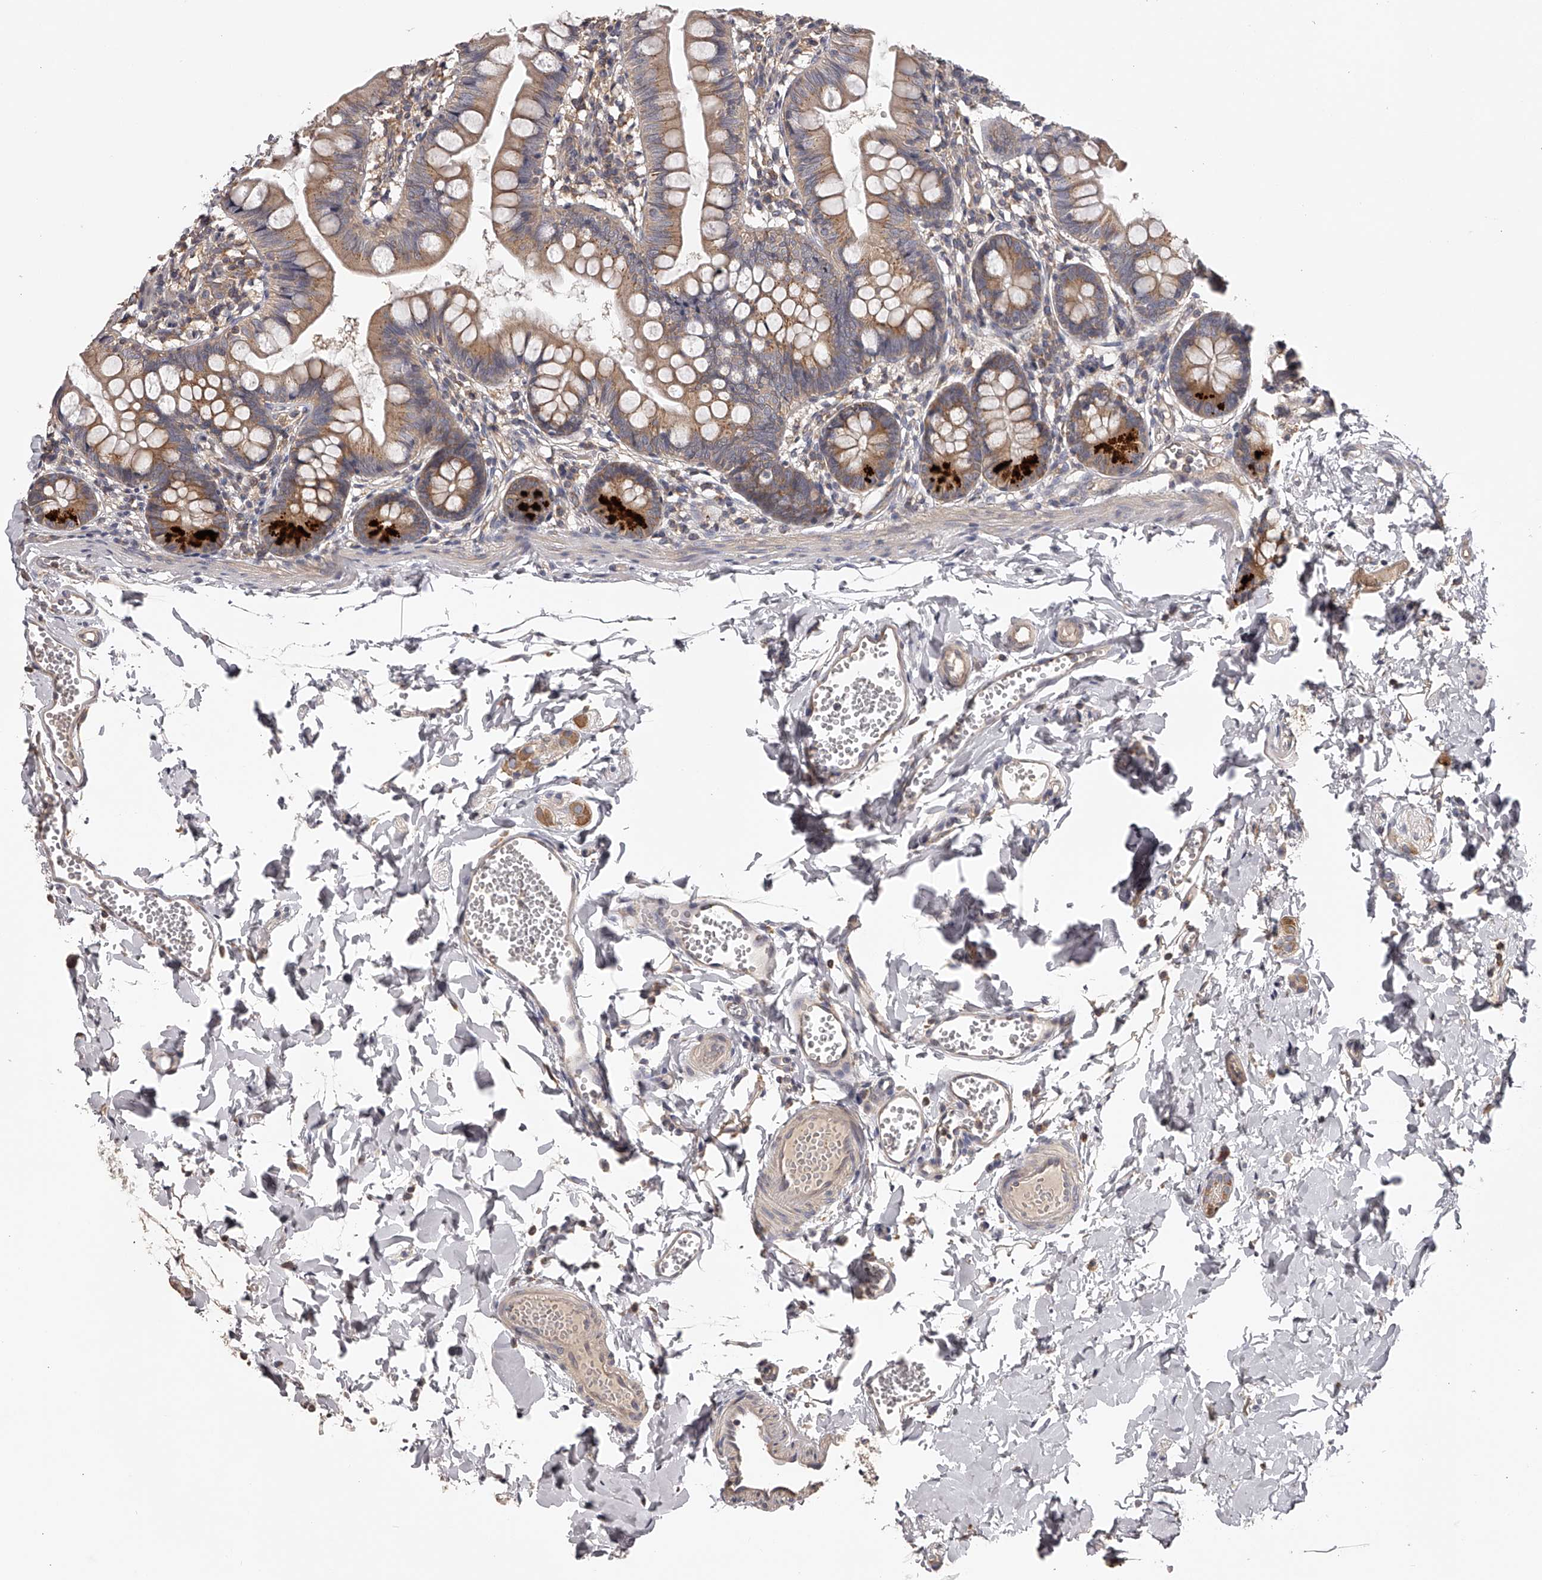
{"staining": {"intensity": "strong", "quantity": "<25%", "location": "cytoplasmic/membranous"}, "tissue": "small intestine", "cell_type": "Glandular cells", "image_type": "normal", "snomed": [{"axis": "morphology", "description": "Normal tissue, NOS"}, {"axis": "topography", "description": "Small intestine"}], "caption": "Immunohistochemistry (IHC) of unremarkable human small intestine demonstrates medium levels of strong cytoplasmic/membranous expression in approximately <25% of glandular cells. (Stains: DAB in brown, nuclei in blue, Microscopy: brightfield microscopy at high magnification).", "gene": "TNN", "patient": {"sex": "male", "age": 7}}